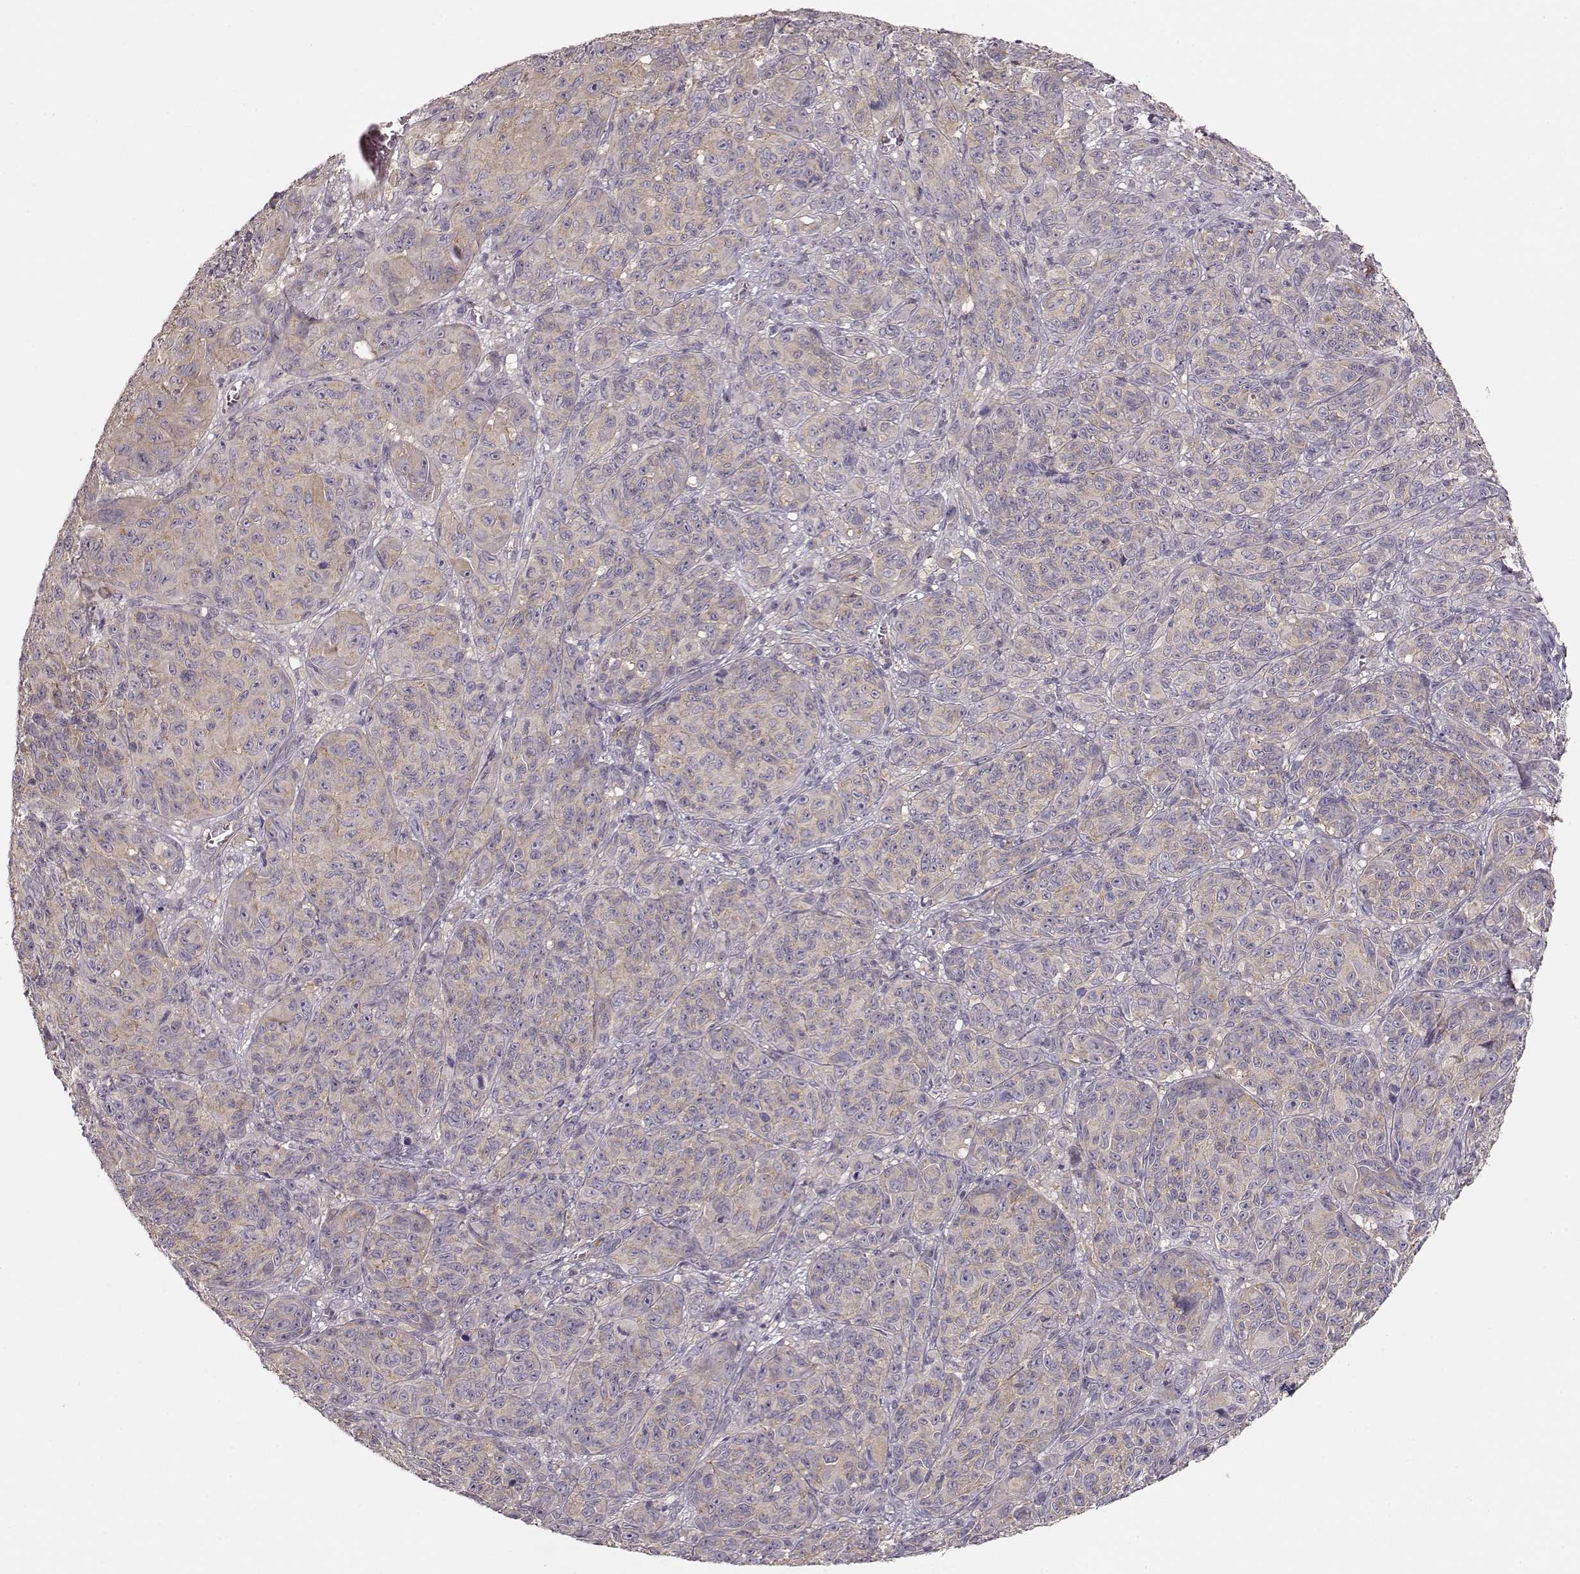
{"staining": {"intensity": "weak", "quantity": "25%-75%", "location": "cytoplasmic/membranous"}, "tissue": "melanoma", "cell_type": "Tumor cells", "image_type": "cancer", "snomed": [{"axis": "morphology", "description": "Malignant melanoma, NOS"}, {"axis": "topography", "description": "Vulva, labia, clitoris and Bartholin´s gland, NO"}], "caption": "Malignant melanoma stained for a protein reveals weak cytoplasmic/membranous positivity in tumor cells.", "gene": "ARHGAP8", "patient": {"sex": "female", "age": 75}}